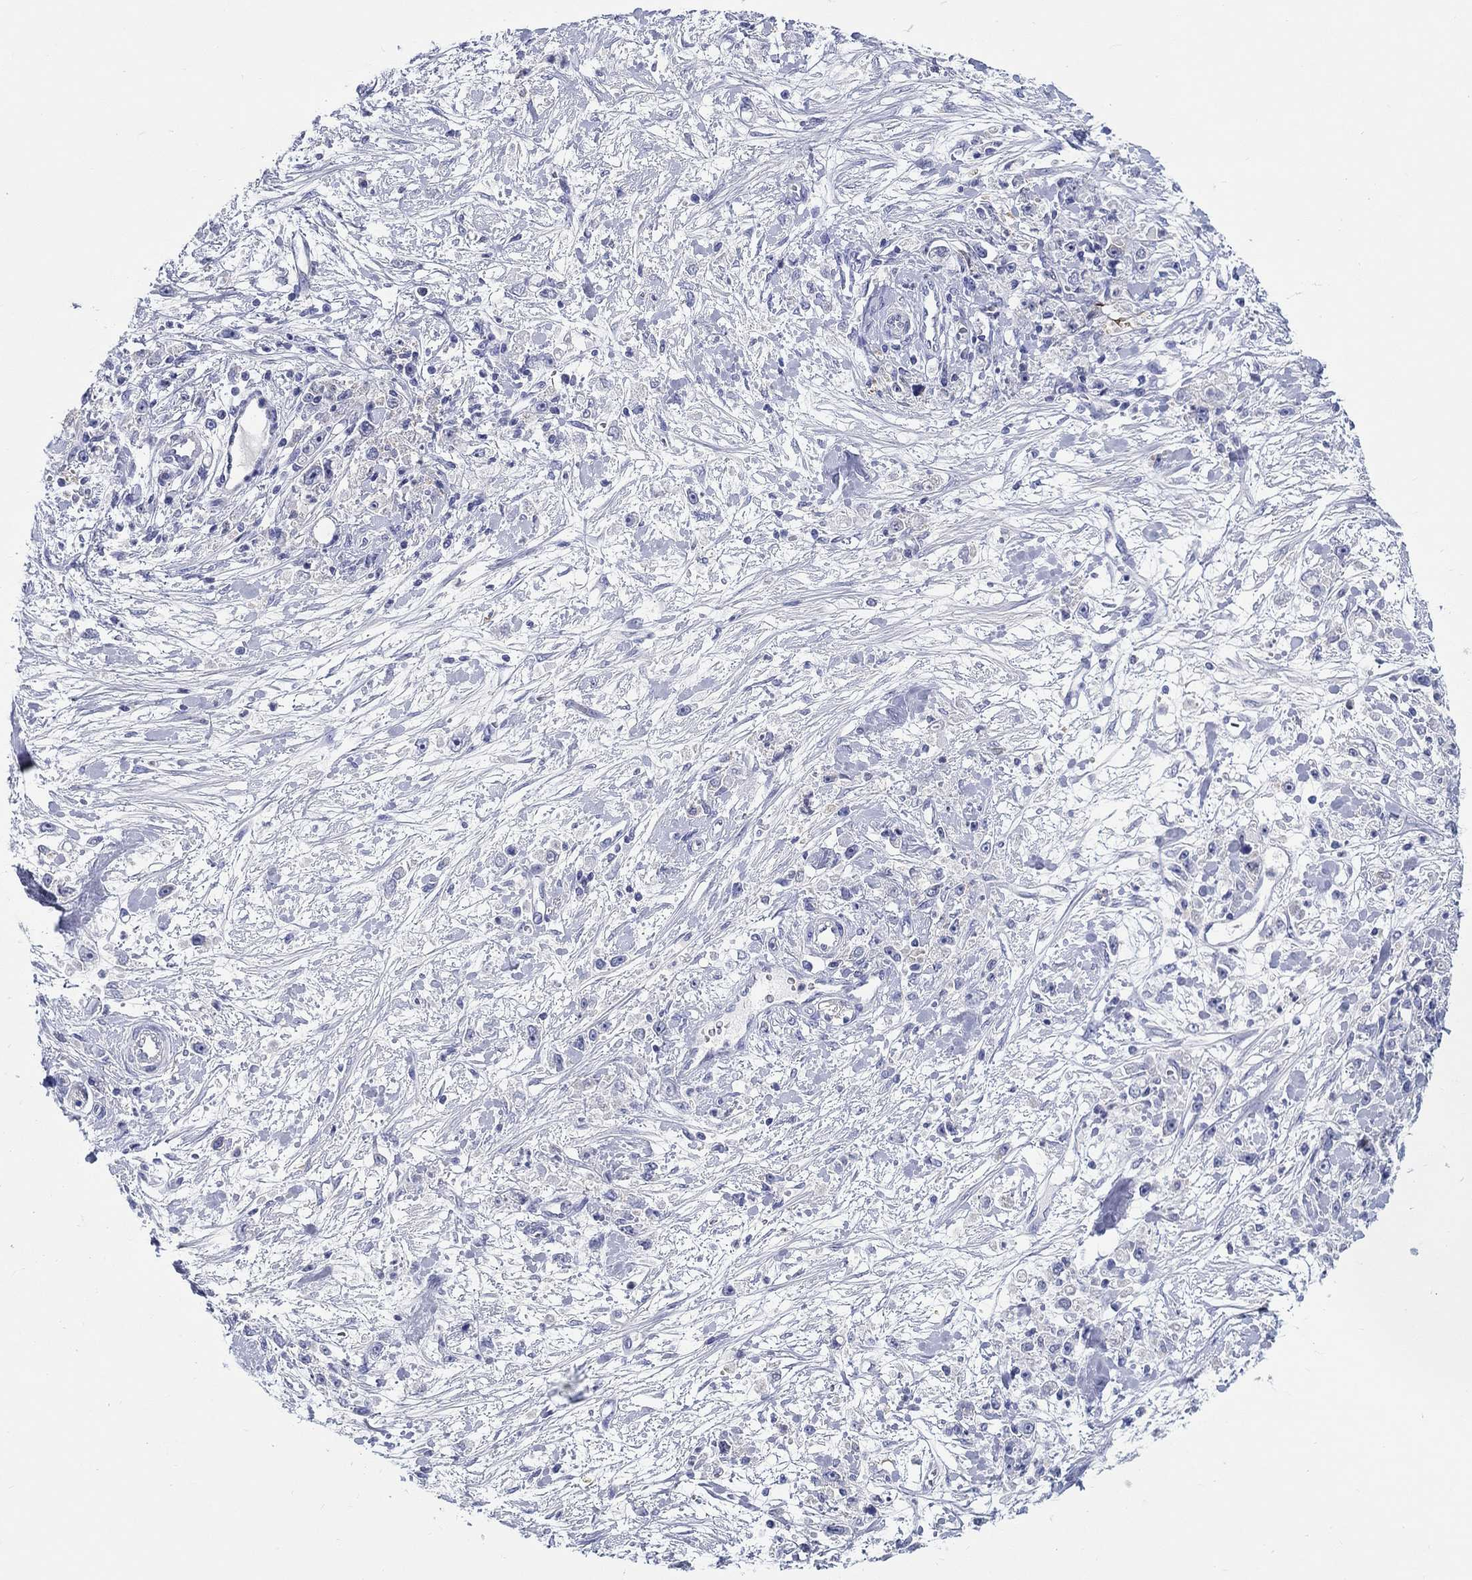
{"staining": {"intensity": "negative", "quantity": "none", "location": "none"}, "tissue": "stomach cancer", "cell_type": "Tumor cells", "image_type": "cancer", "snomed": [{"axis": "morphology", "description": "Adenocarcinoma, NOS"}, {"axis": "topography", "description": "Stomach"}], "caption": "Immunohistochemistry (IHC) histopathology image of human adenocarcinoma (stomach) stained for a protein (brown), which displays no expression in tumor cells.", "gene": "RAP1GAP", "patient": {"sex": "female", "age": 59}}